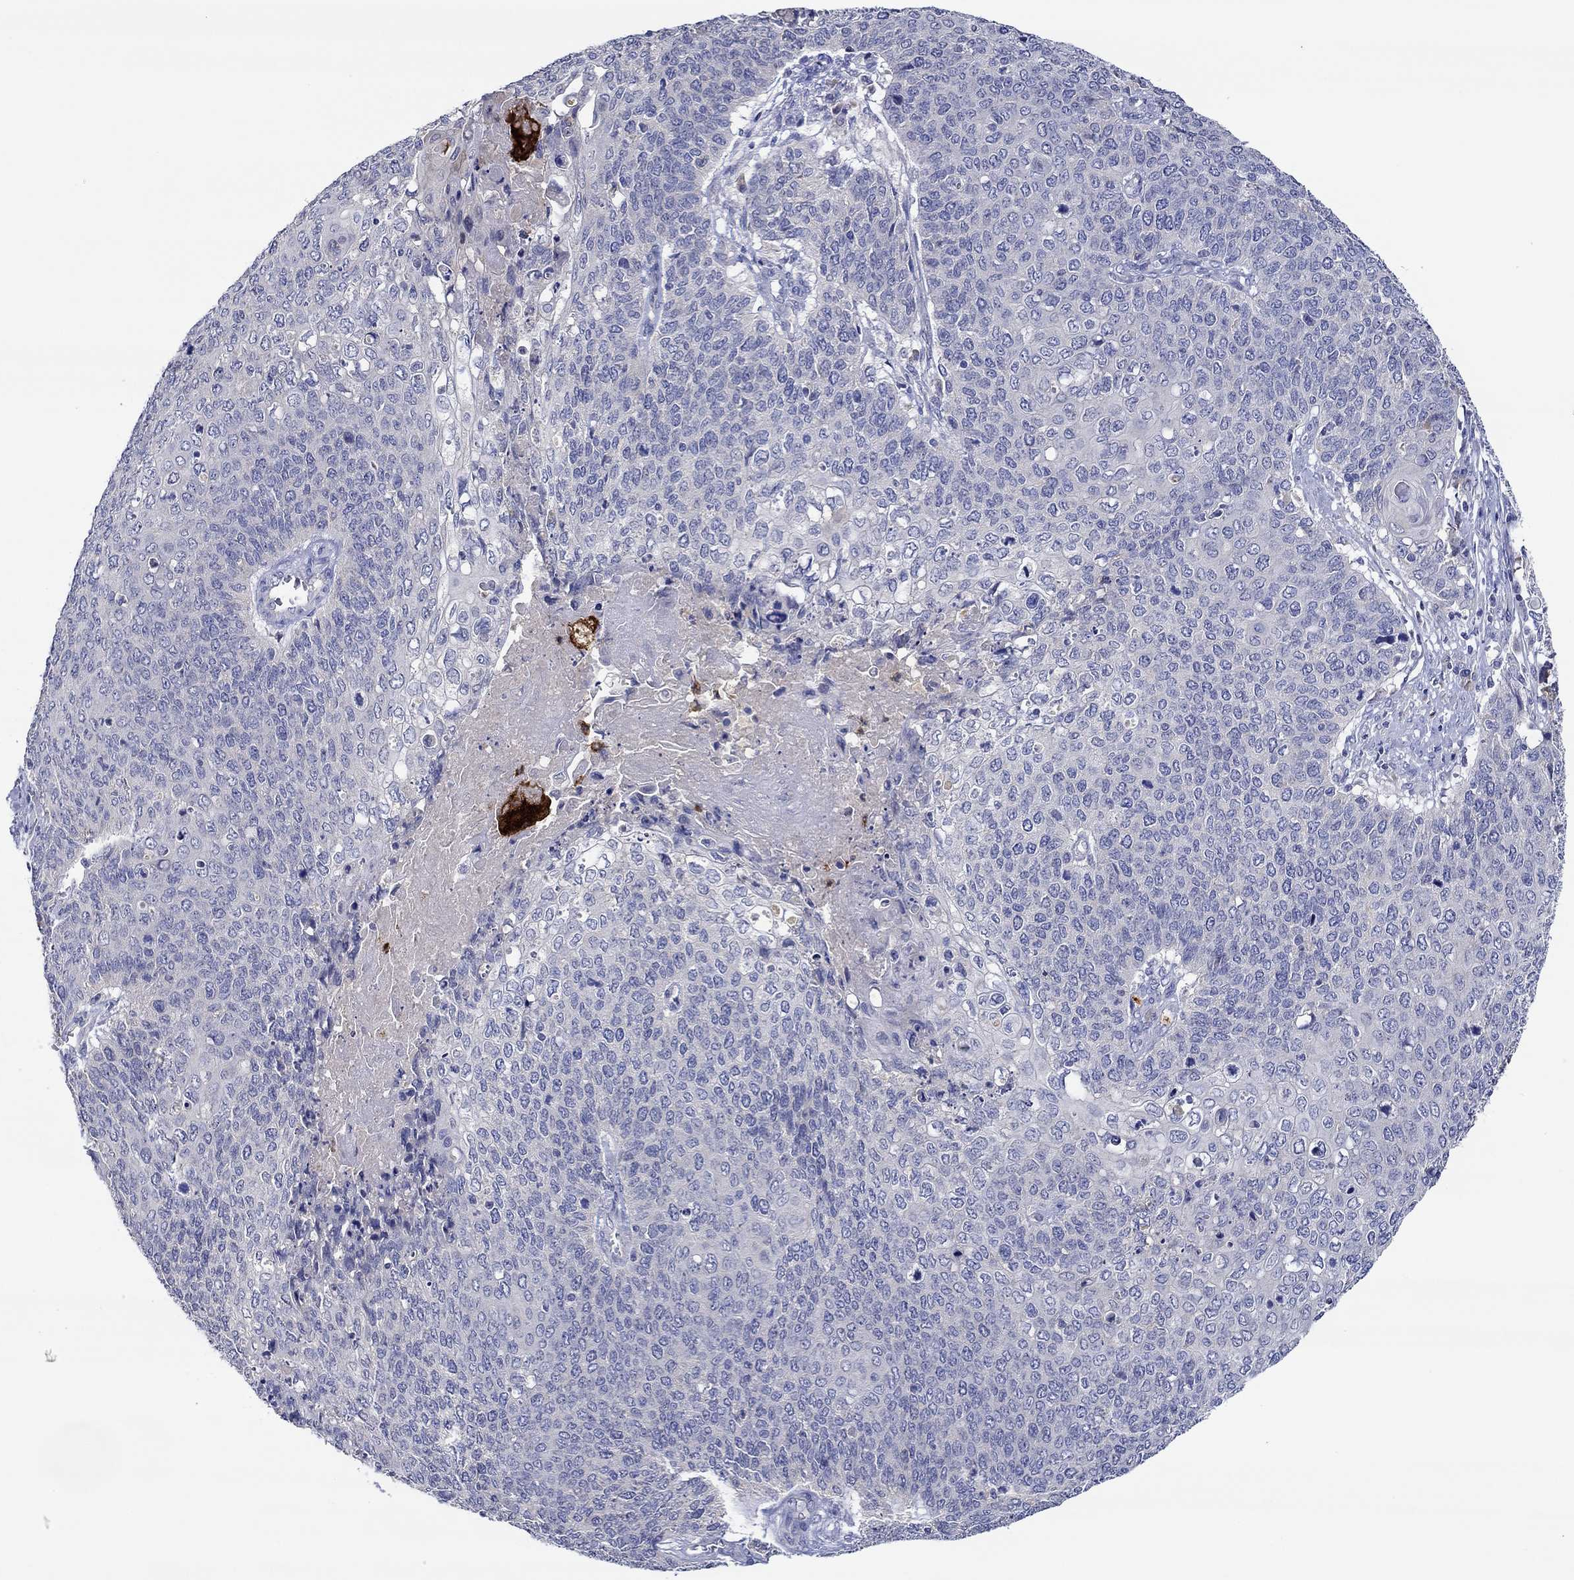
{"staining": {"intensity": "negative", "quantity": "none", "location": "none"}, "tissue": "cervical cancer", "cell_type": "Tumor cells", "image_type": "cancer", "snomed": [{"axis": "morphology", "description": "Squamous cell carcinoma, NOS"}, {"axis": "topography", "description": "Cervix"}], "caption": "This is an immunohistochemistry (IHC) image of human cervical squamous cell carcinoma. There is no positivity in tumor cells.", "gene": "CHIT1", "patient": {"sex": "female", "age": 39}}